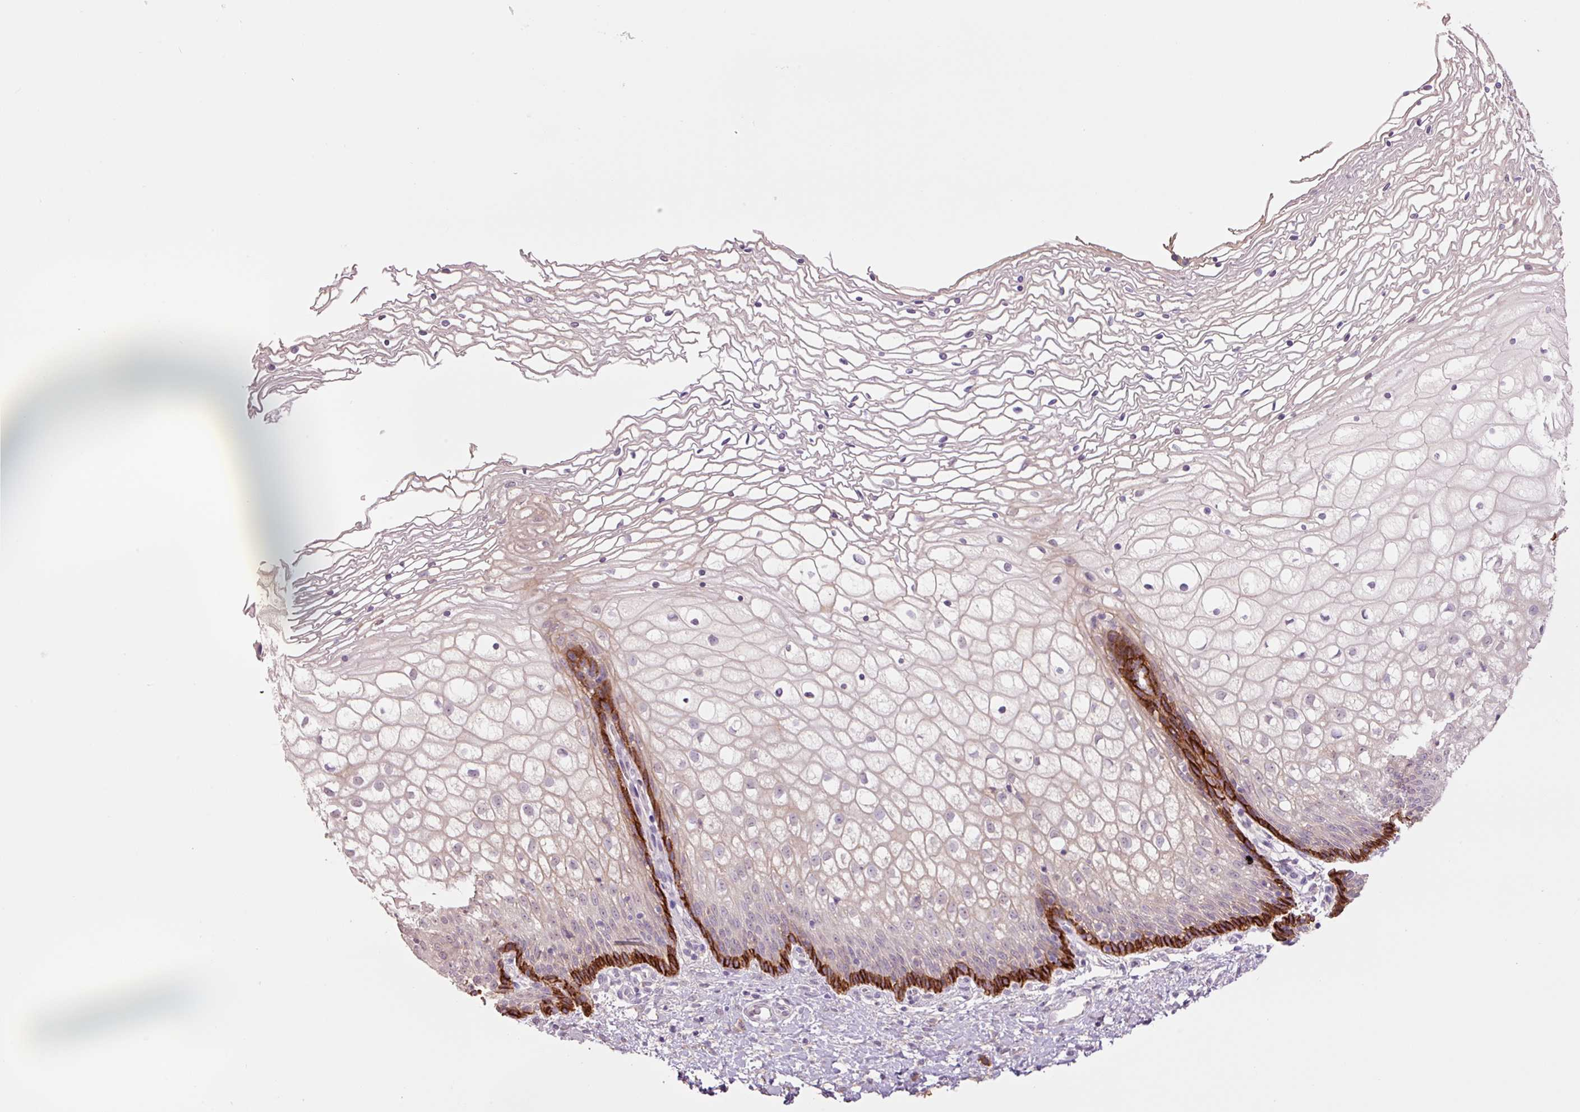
{"staining": {"intensity": "weak", "quantity": "25%-75%", "location": "cytoplasmic/membranous"}, "tissue": "cervix", "cell_type": "Glandular cells", "image_type": "normal", "snomed": [{"axis": "morphology", "description": "Normal tissue, NOS"}, {"axis": "topography", "description": "Cervix"}], "caption": "There is low levels of weak cytoplasmic/membranous expression in glandular cells of unremarkable cervix, as demonstrated by immunohistochemical staining (brown color).", "gene": "SLC1A4", "patient": {"sex": "female", "age": 36}}